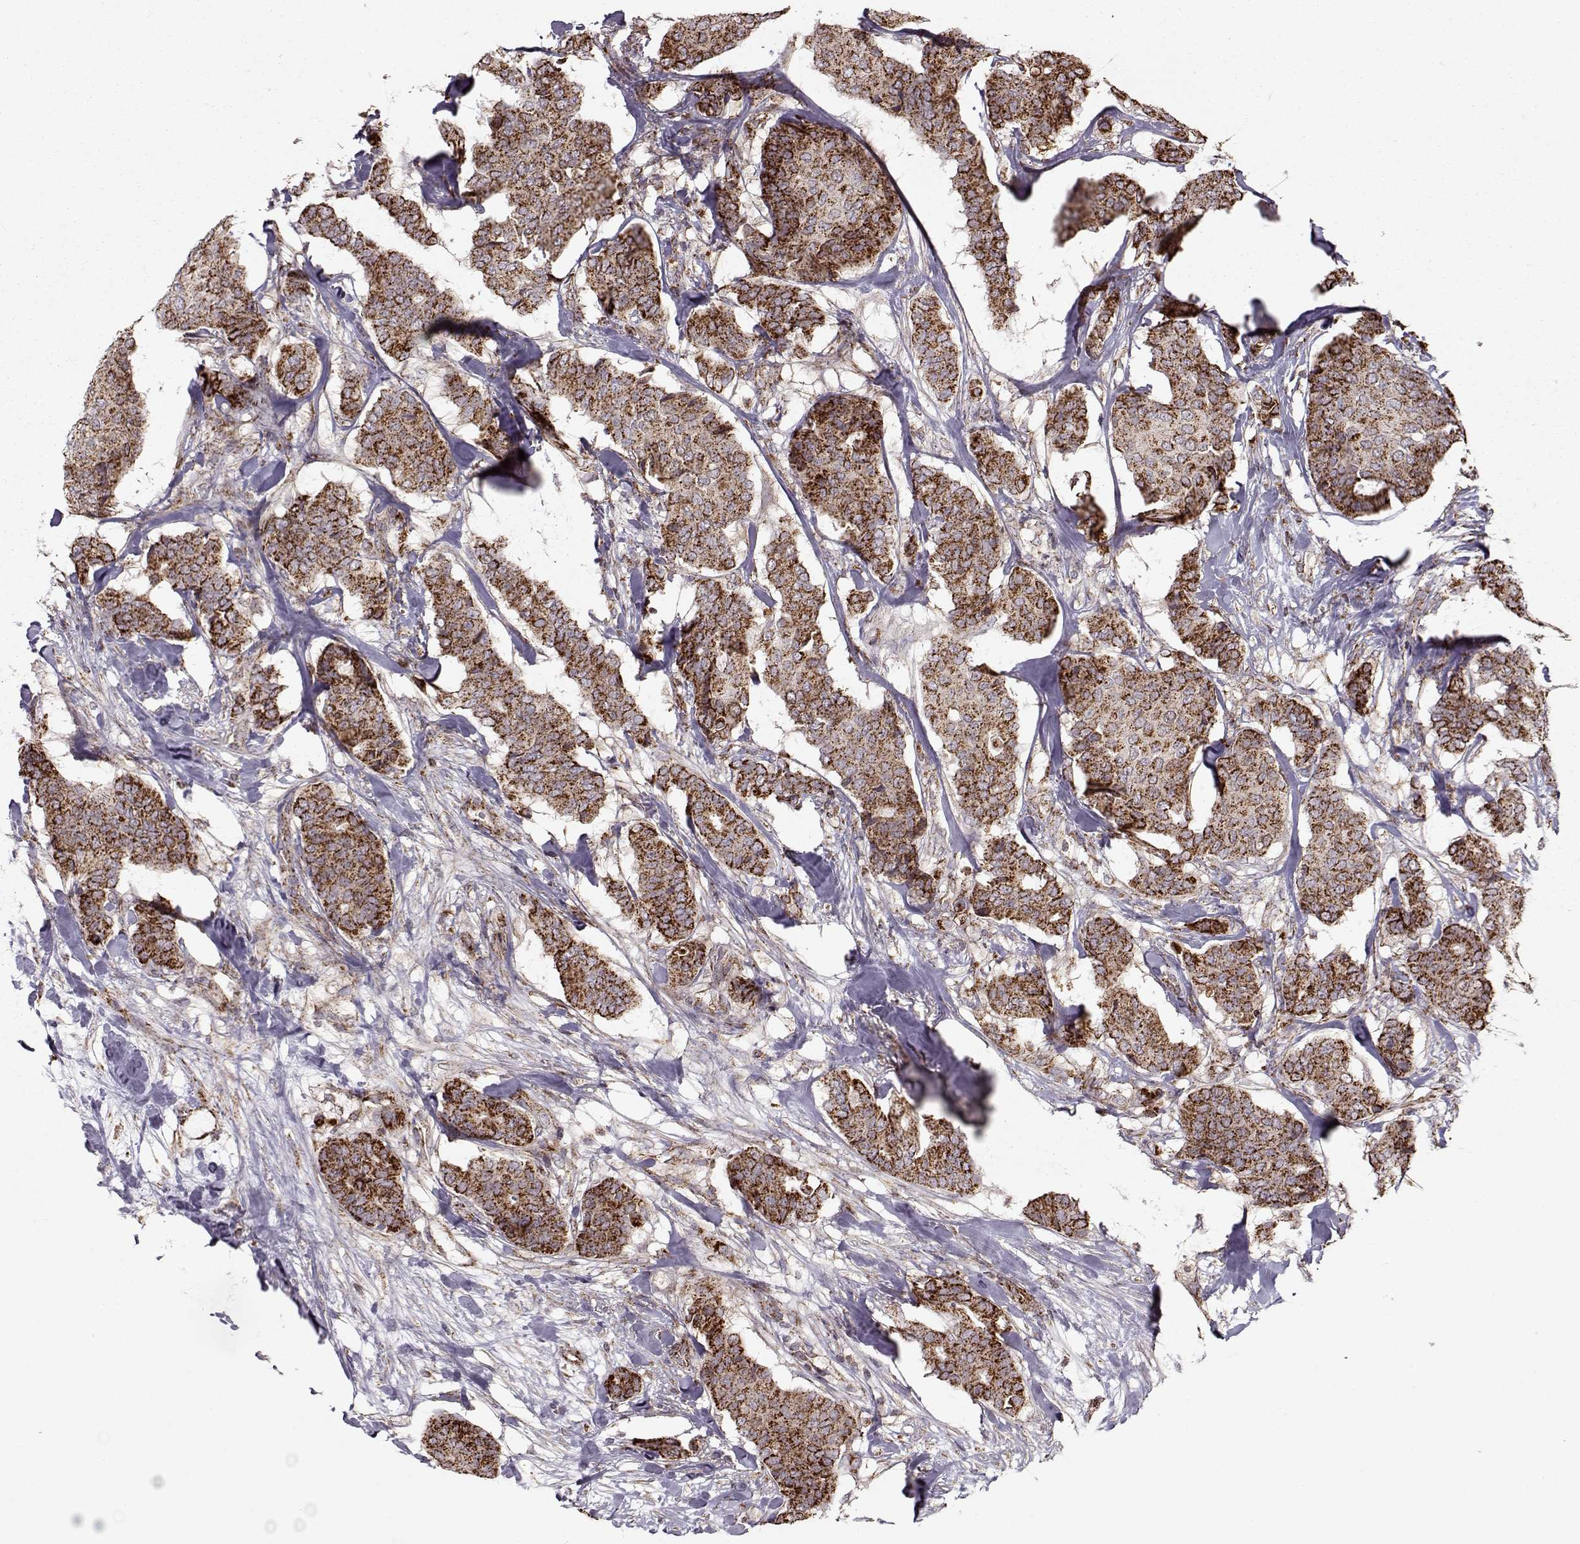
{"staining": {"intensity": "strong", "quantity": ">75%", "location": "cytoplasmic/membranous"}, "tissue": "breast cancer", "cell_type": "Tumor cells", "image_type": "cancer", "snomed": [{"axis": "morphology", "description": "Duct carcinoma"}, {"axis": "topography", "description": "Breast"}], "caption": "This micrograph displays immunohistochemistry (IHC) staining of human intraductal carcinoma (breast), with high strong cytoplasmic/membranous positivity in about >75% of tumor cells.", "gene": "CMTM3", "patient": {"sex": "female", "age": 75}}